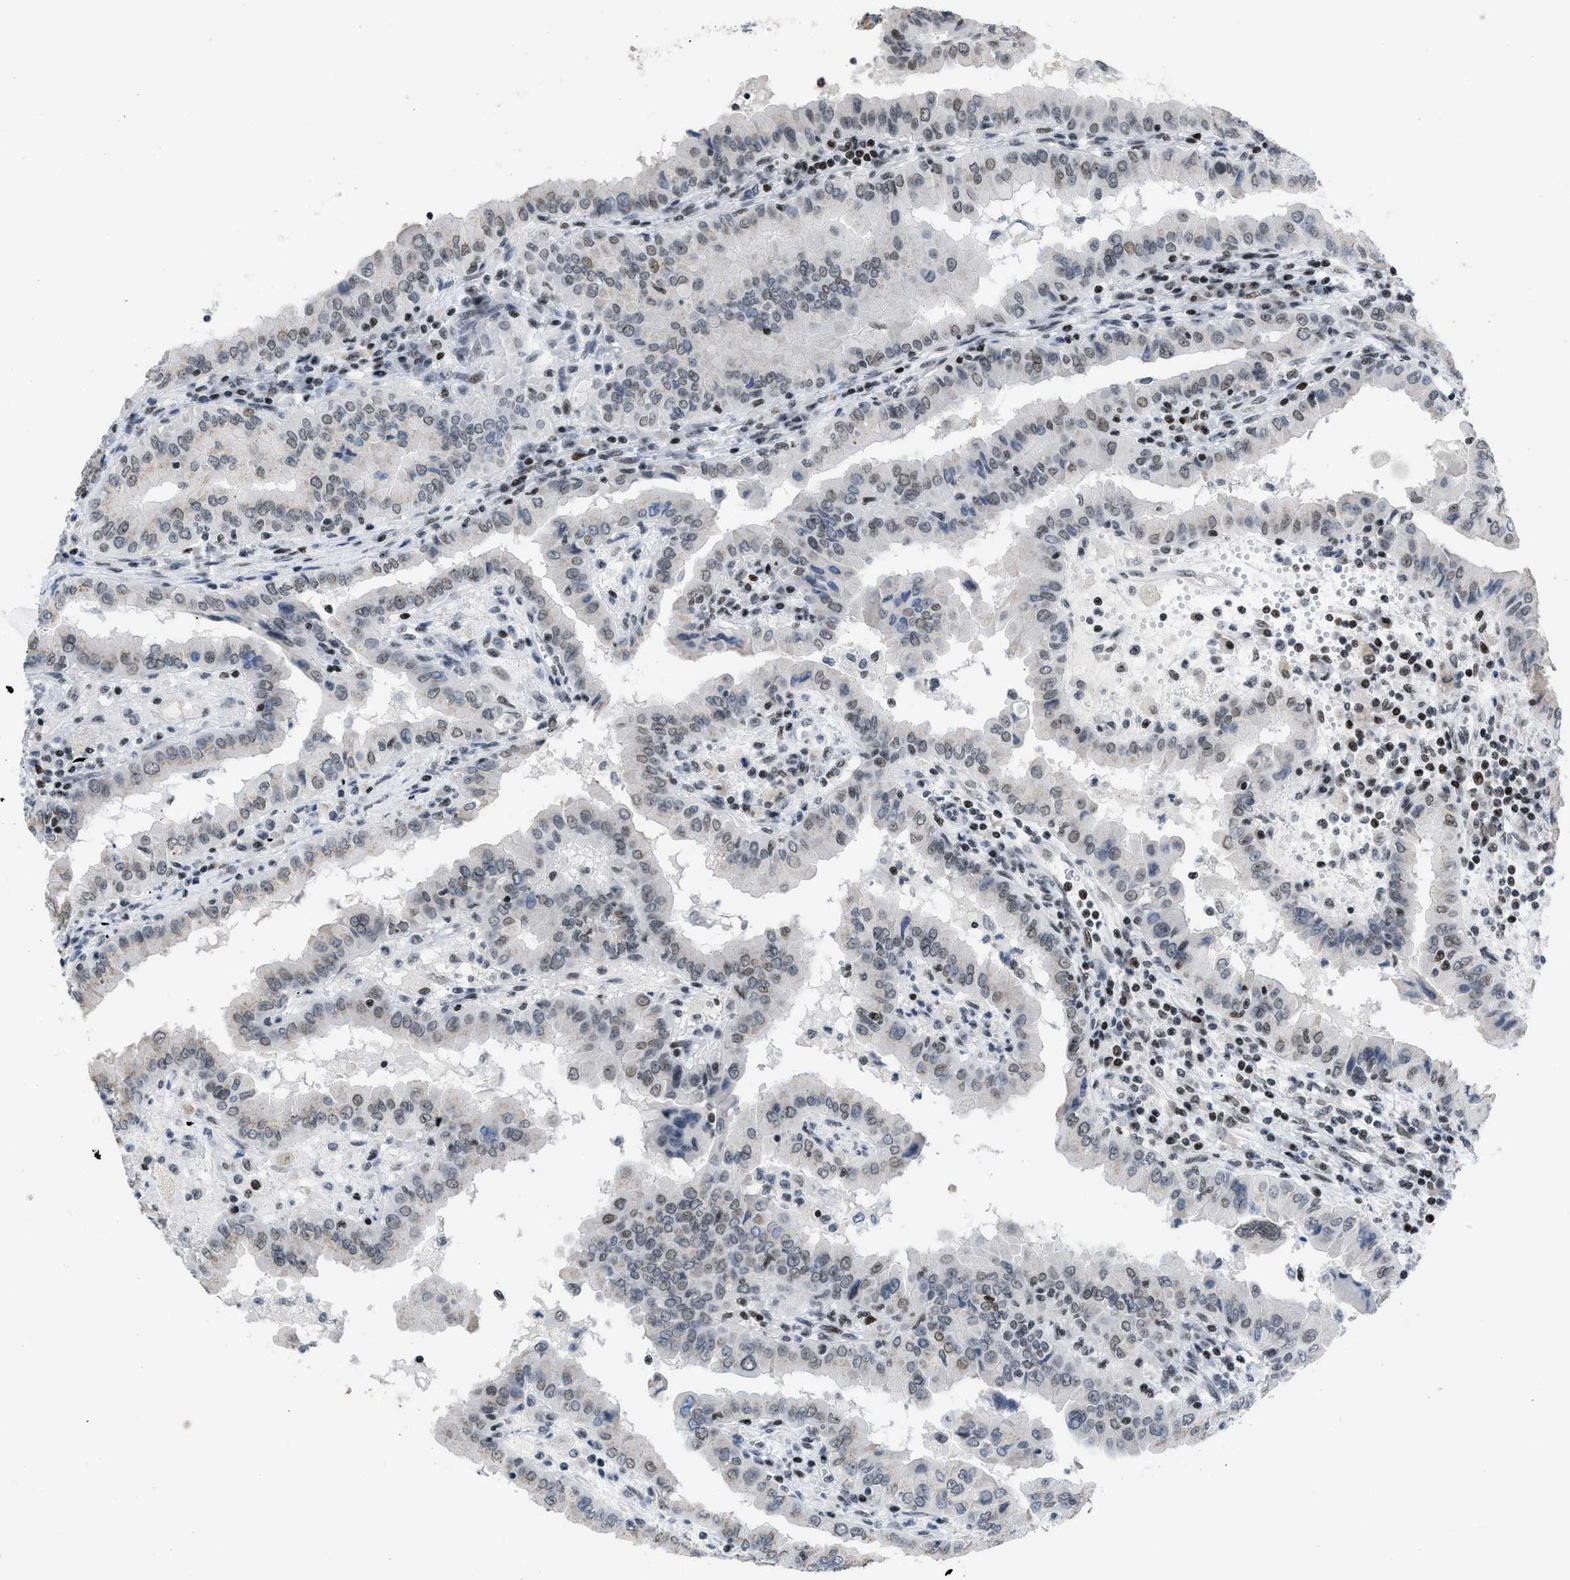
{"staining": {"intensity": "weak", "quantity": "25%-75%", "location": "nuclear"}, "tissue": "thyroid cancer", "cell_type": "Tumor cells", "image_type": "cancer", "snomed": [{"axis": "morphology", "description": "Papillary adenocarcinoma, NOS"}, {"axis": "topography", "description": "Thyroid gland"}], "caption": "This image demonstrates IHC staining of human papillary adenocarcinoma (thyroid), with low weak nuclear staining in approximately 25%-75% of tumor cells.", "gene": "TERF2IP", "patient": {"sex": "male", "age": 33}}